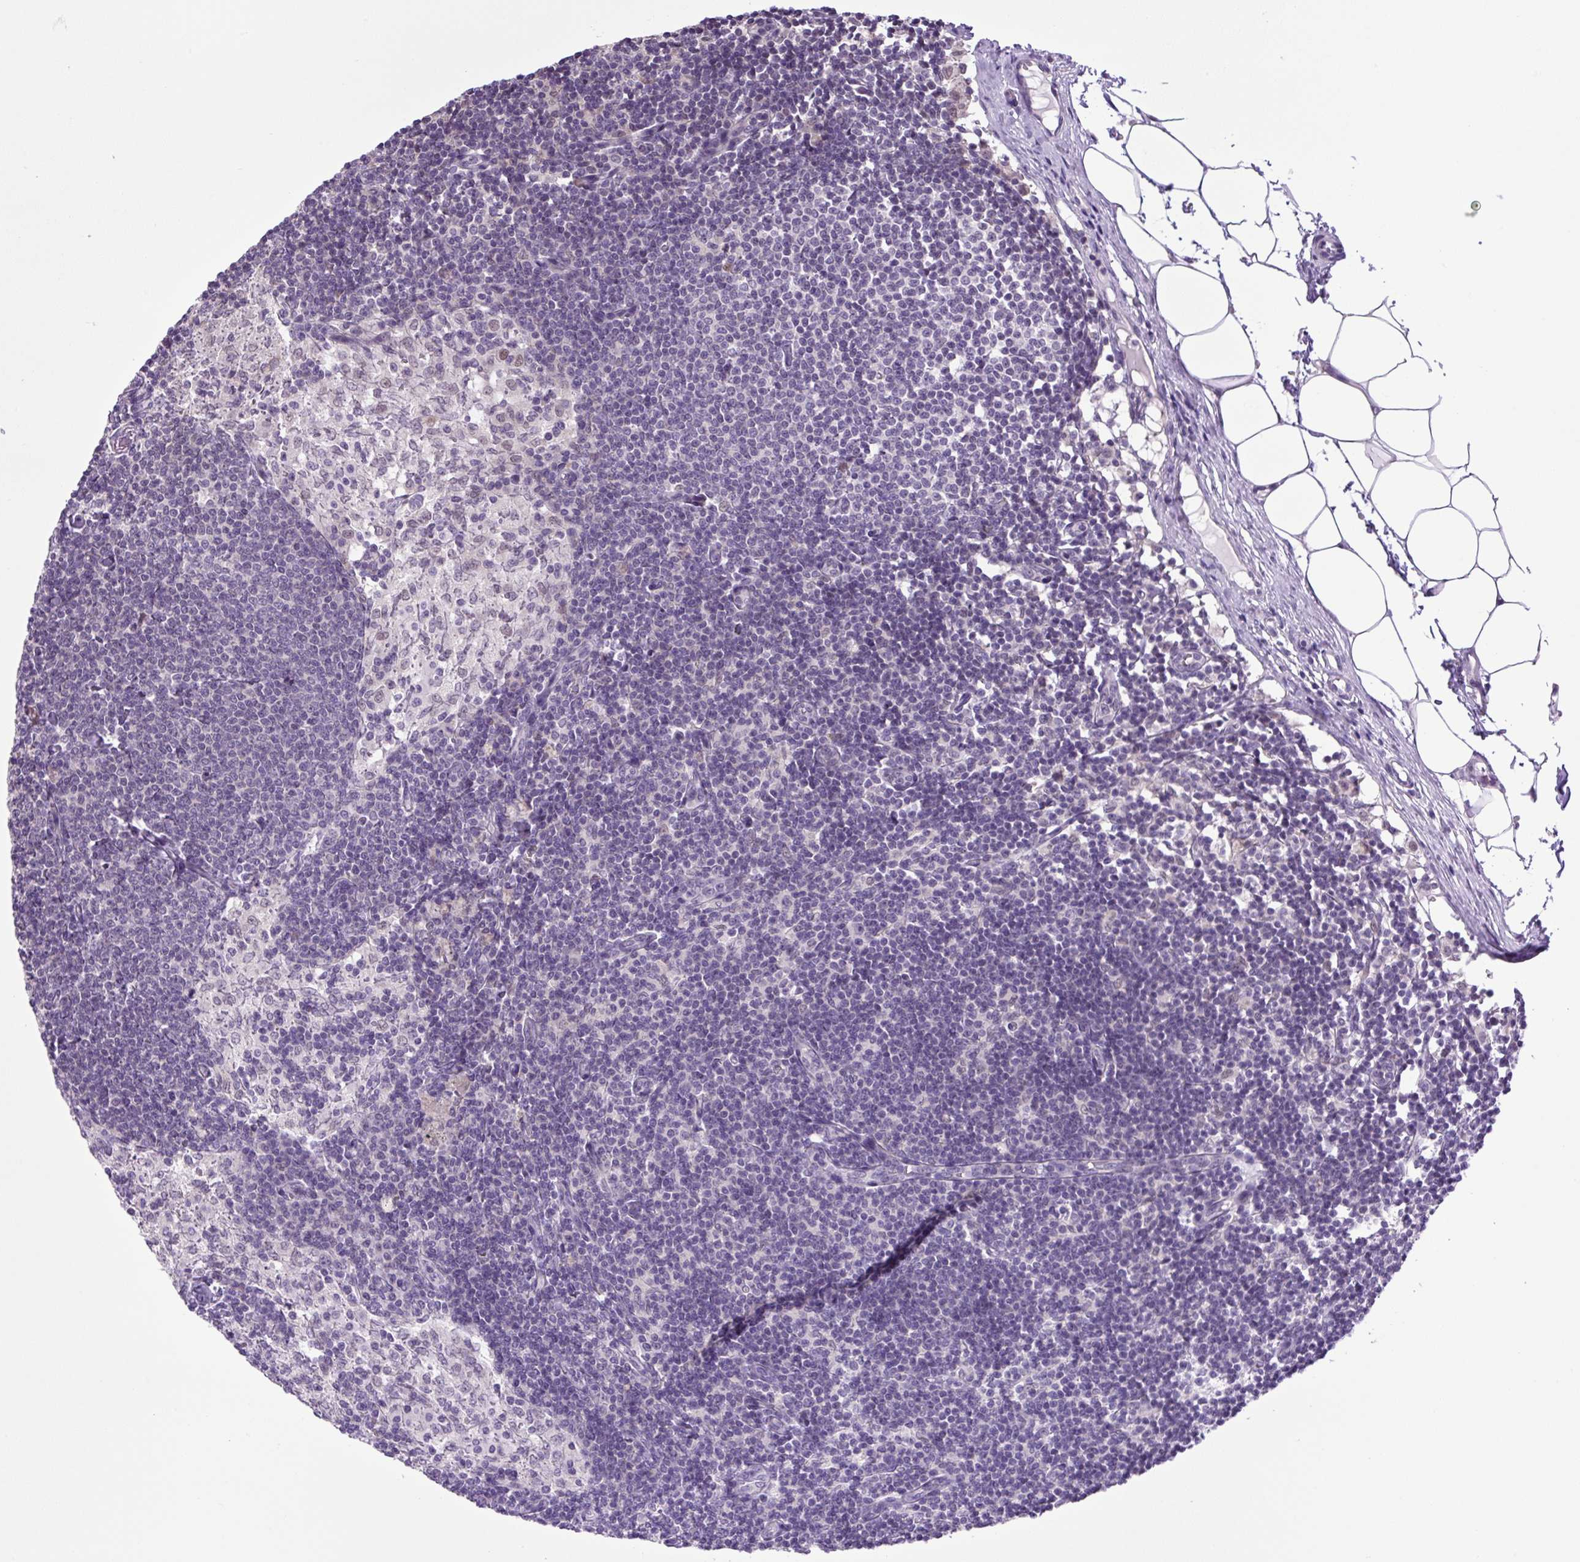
{"staining": {"intensity": "weak", "quantity": "25%-75%", "location": "nuclear"}, "tissue": "lymph node", "cell_type": "Germinal center cells", "image_type": "normal", "snomed": [{"axis": "morphology", "description": "Normal tissue, NOS"}, {"axis": "topography", "description": "Lymph node"}], "caption": "This histopathology image reveals unremarkable lymph node stained with IHC to label a protein in brown. The nuclear of germinal center cells show weak positivity for the protein. Nuclei are counter-stained blue.", "gene": "KPNA1", "patient": {"sex": "male", "age": 49}}